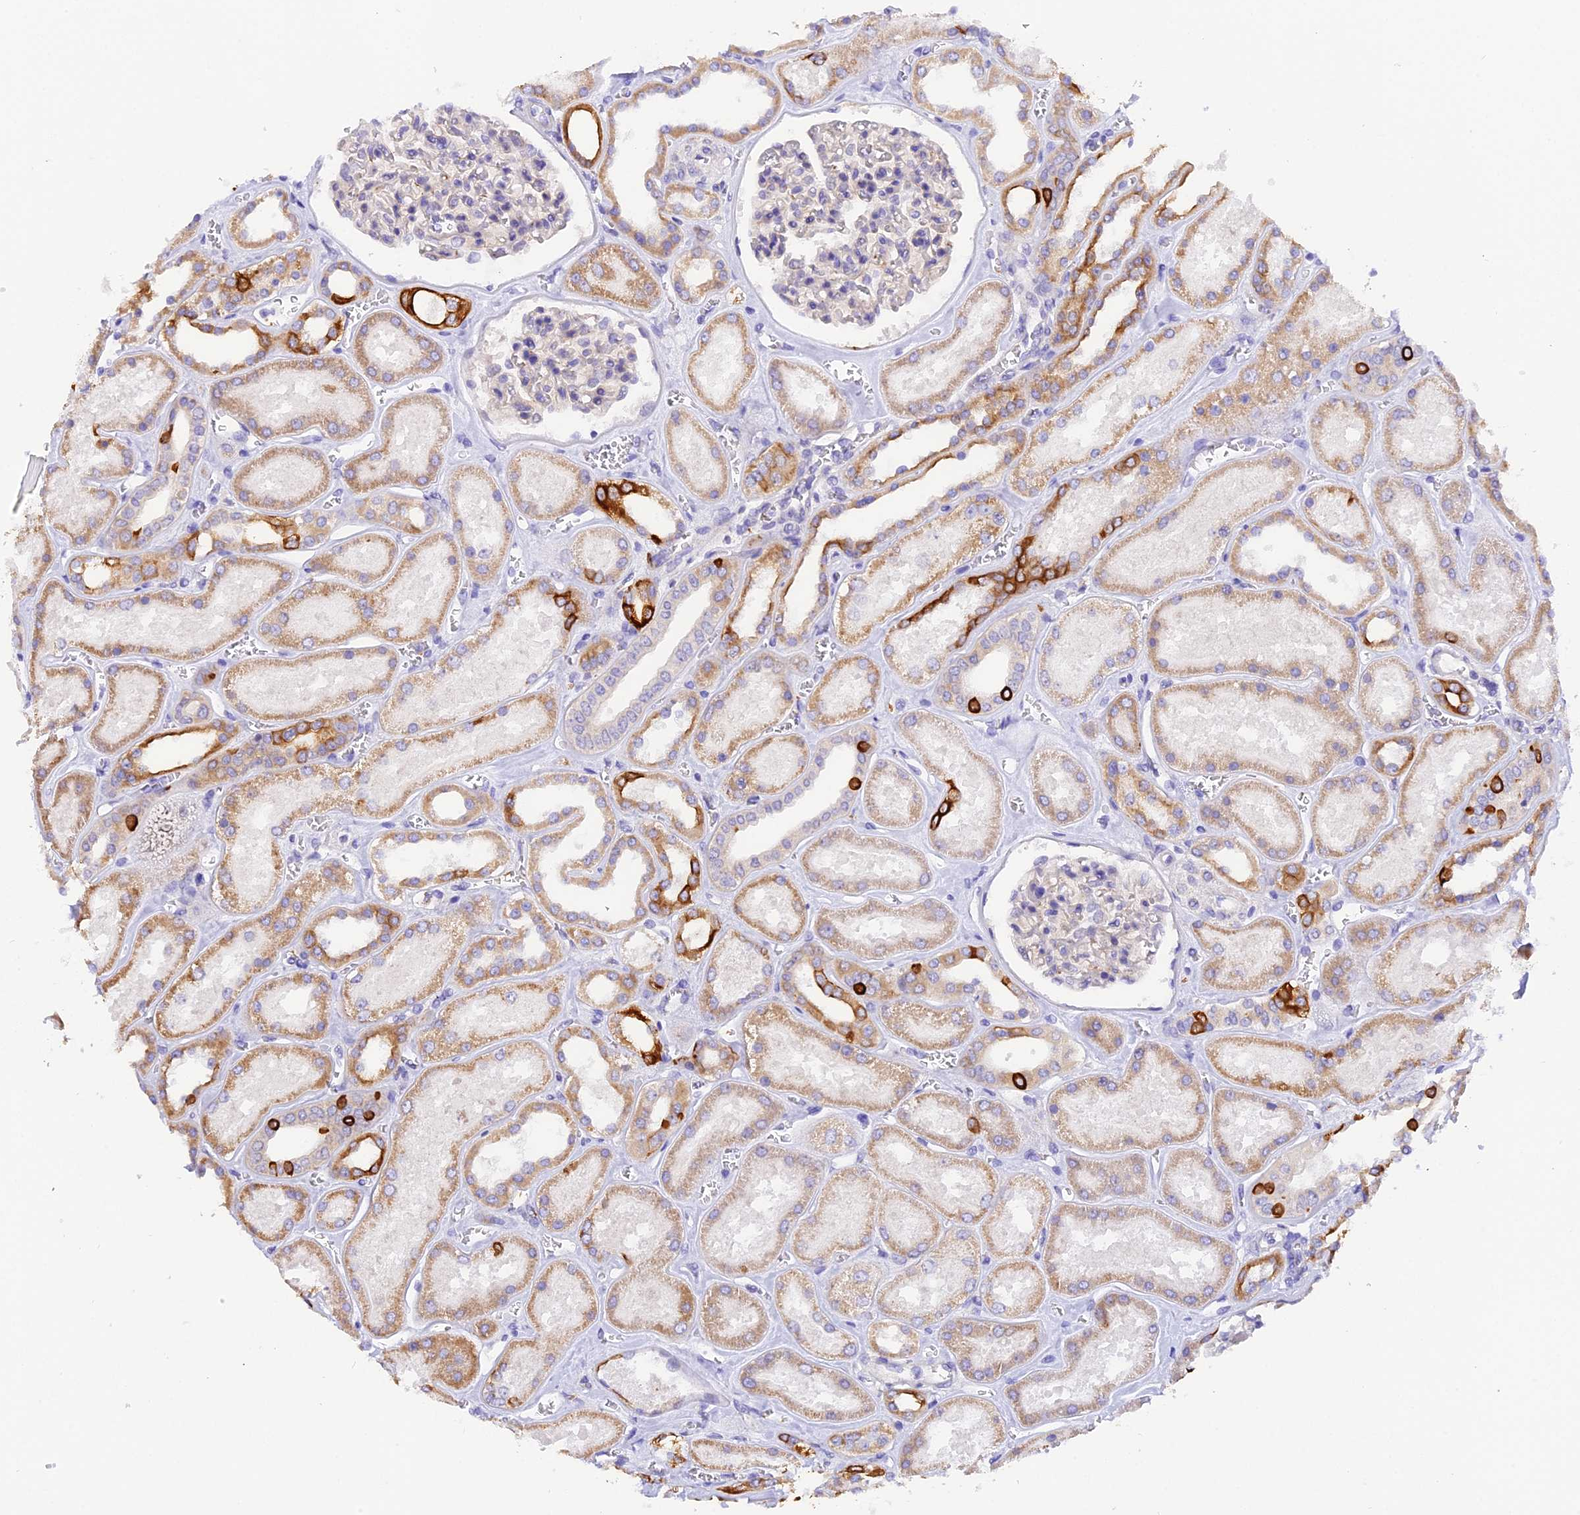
{"staining": {"intensity": "negative", "quantity": "none", "location": "none"}, "tissue": "kidney", "cell_type": "Cells in glomeruli", "image_type": "normal", "snomed": [{"axis": "morphology", "description": "Normal tissue, NOS"}, {"axis": "morphology", "description": "Adenocarcinoma, NOS"}, {"axis": "topography", "description": "Kidney"}], "caption": "DAB (3,3'-diaminobenzidine) immunohistochemical staining of benign human kidney shows no significant staining in cells in glomeruli.", "gene": "PKIA", "patient": {"sex": "female", "age": 68}}